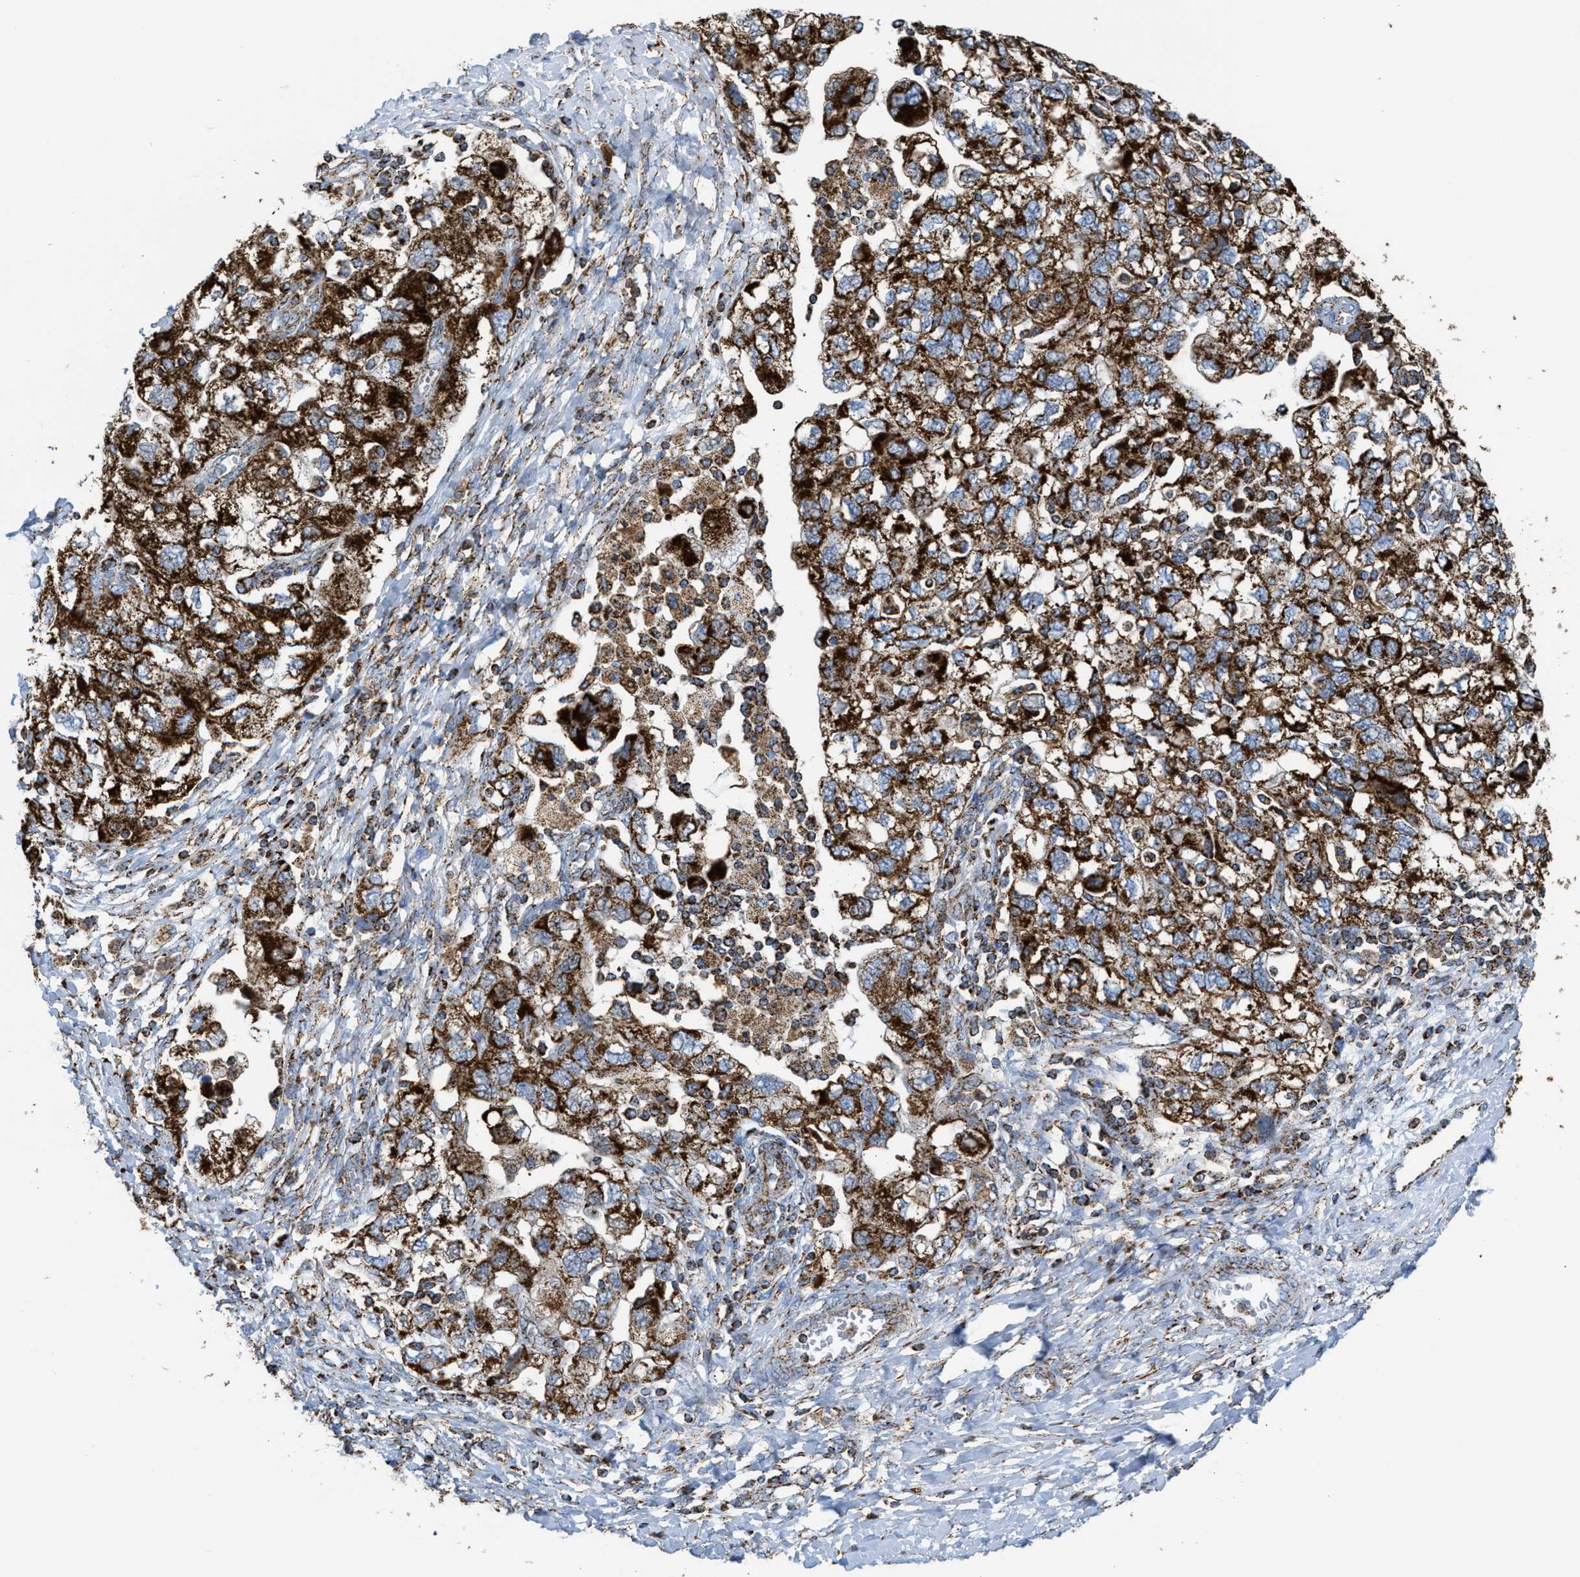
{"staining": {"intensity": "strong", "quantity": ">75%", "location": "cytoplasmic/membranous"}, "tissue": "ovarian cancer", "cell_type": "Tumor cells", "image_type": "cancer", "snomed": [{"axis": "morphology", "description": "Carcinoma, NOS"}, {"axis": "morphology", "description": "Cystadenocarcinoma, serous, NOS"}, {"axis": "topography", "description": "Ovary"}], "caption": "Immunohistochemistry micrograph of neoplastic tissue: ovarian cancer (serous cystadenocarcinoma) stained using immunohistochemistry demonstrates high levels of strong protein expression localized specifically in the cytoplasmic/membranous of tumor cells, appearing as a cytoplasmic/membranous brown color.", "gene": "ECHS1", "patient": {"sex": "female", "age": 69}}